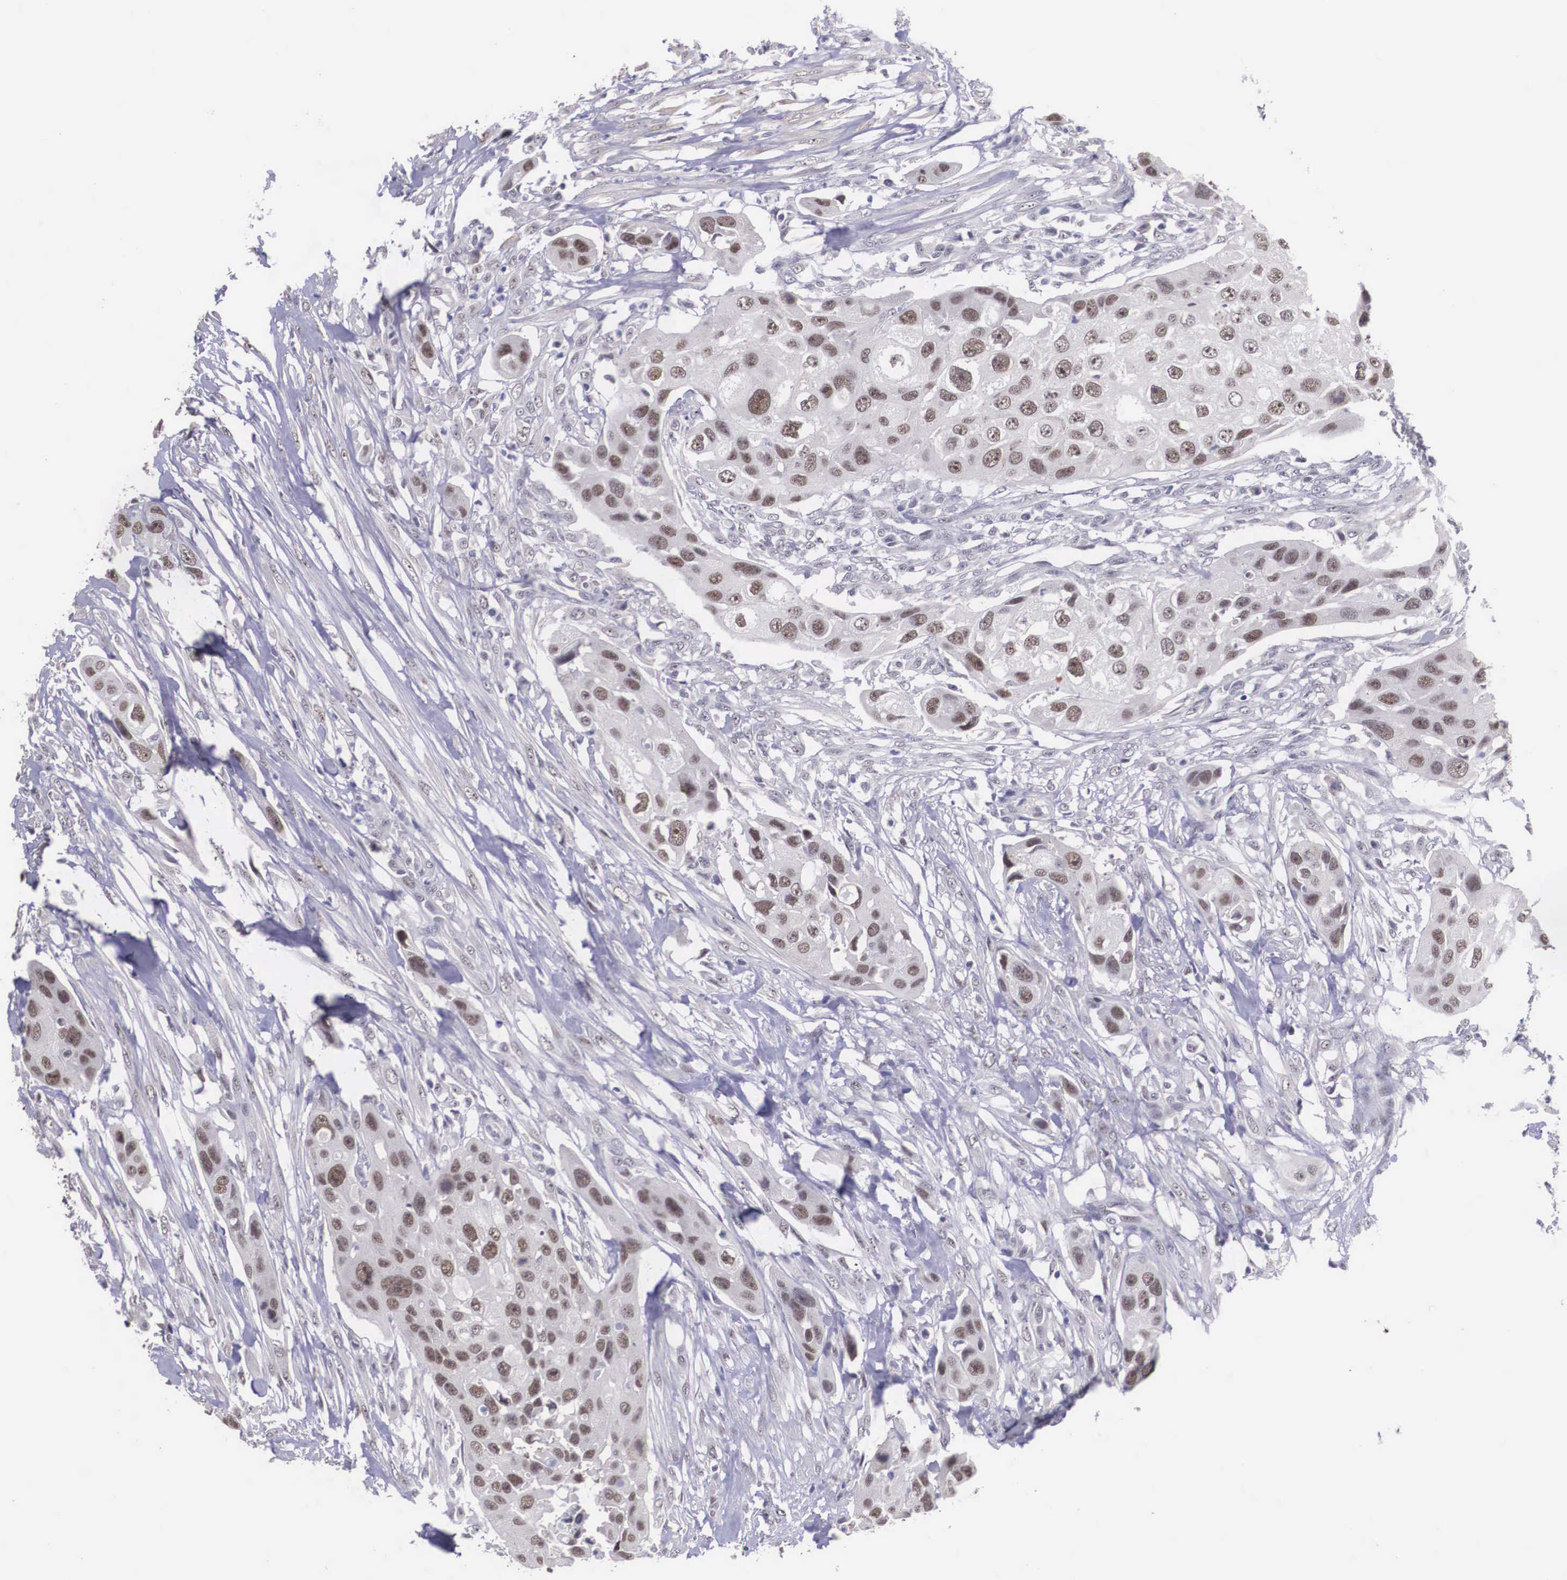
{"staining": {"intensity": "weak", "quantity": "25%-75%", "location": "nuclear"}, "tissue": "urothelial cancer", "cell_type": "Tumor cells", "image_type": "cancer", "snomed": [{"axis": "morphology", "description": "Urothelial carcinoma, High grade"}, {"axis": "topography", "description": "Urinary bladder"}], "caption": "This micrograph demonstrates high-grade urothelial carcinoma stained with immunohistochemistry to label a protein in brown. The nuclear of tumor cells show weak positivity for the protein. Nuclei are counter-stained blue.", "gene": "ZNF275", "patient": {"sex": "male", "age": 55}}